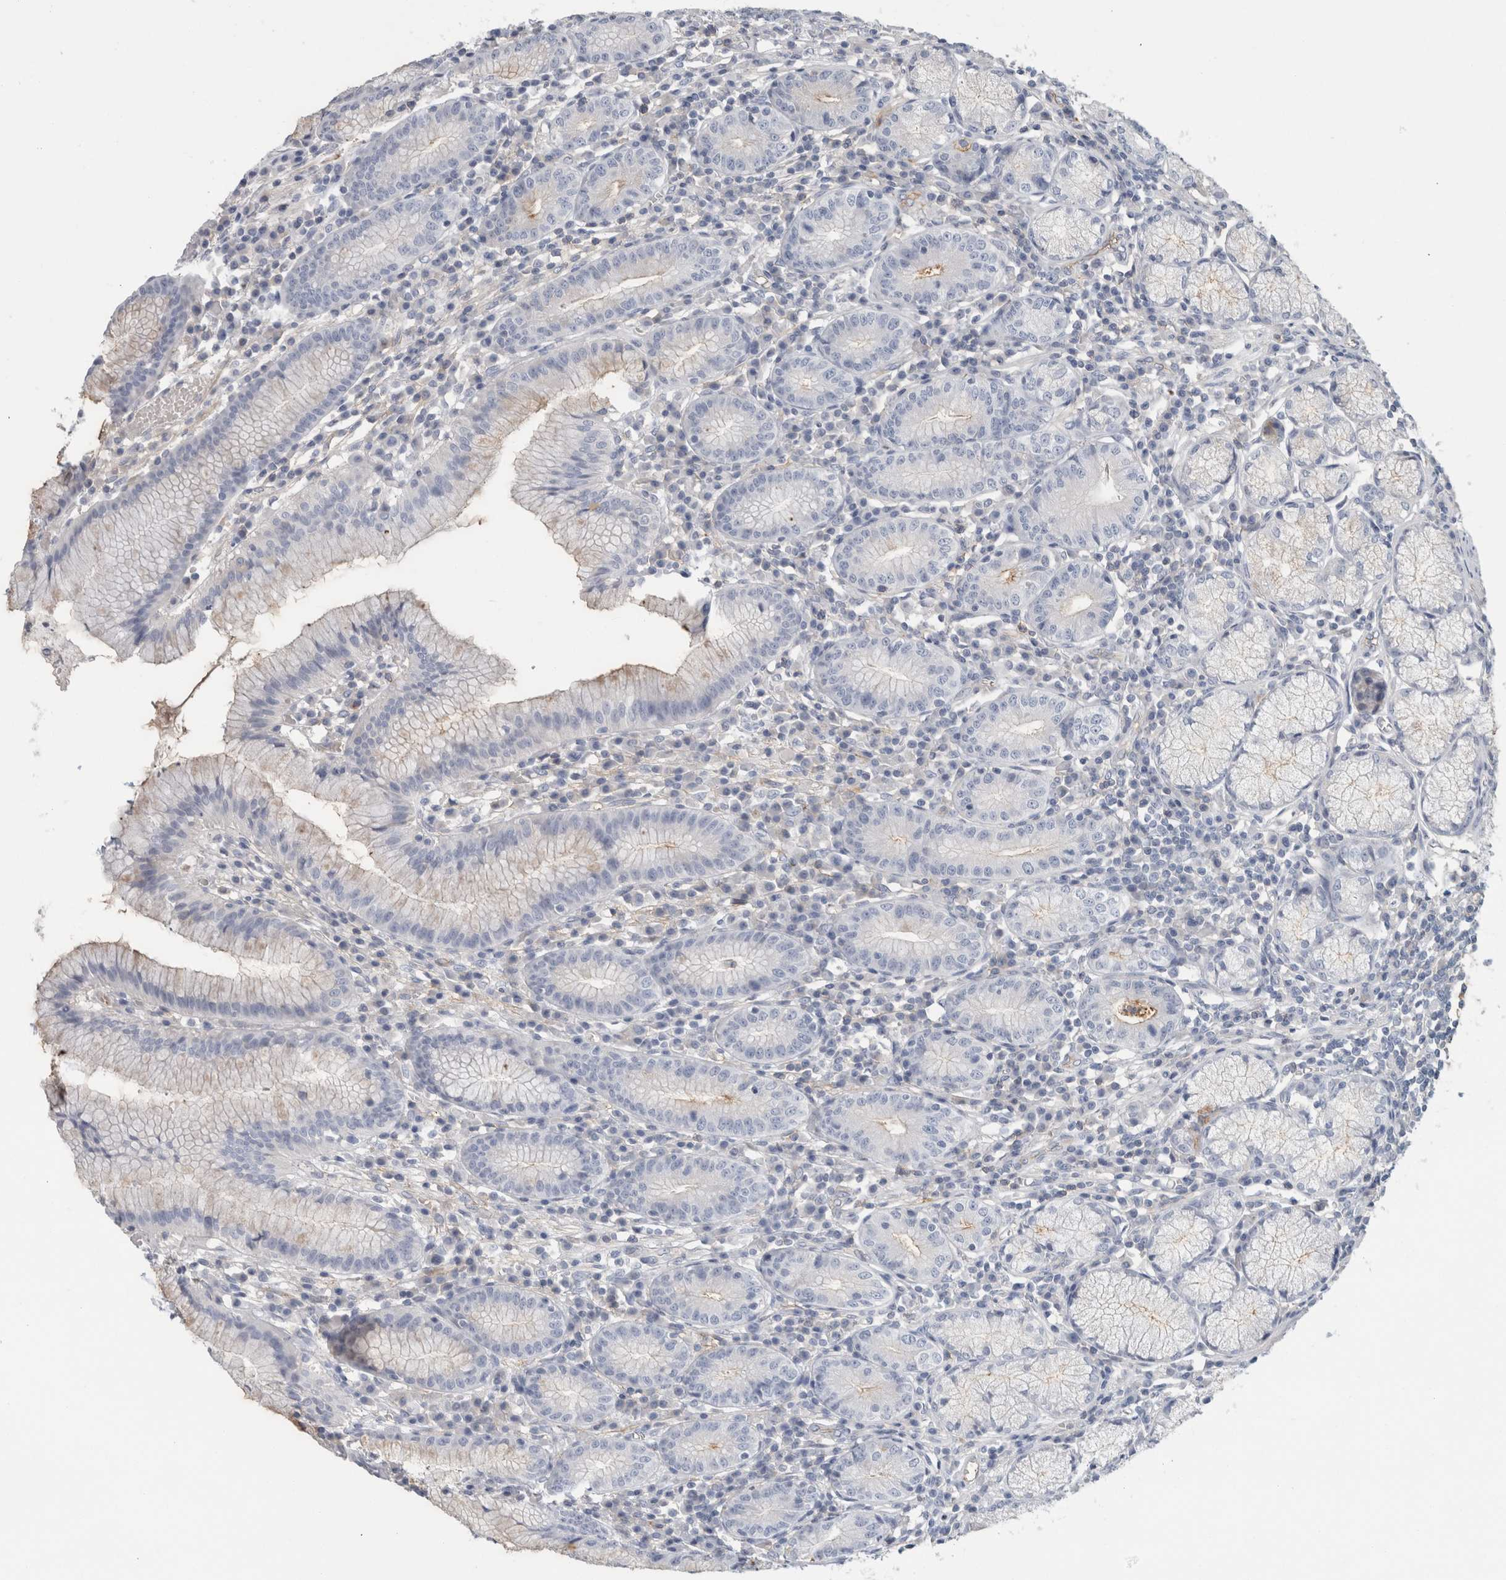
{"staining": {"intensity": "negative", "quantity": "none", "location": "none"}, "tissue": "stomach", "cell_type": "Glandular cells", "image_type": "normal", "snomed": [{"axis": "morphology", "description": "Normal tissue, NOS"}, {"axis": "topography", "description": "Stomach"}], "caption": "This is an immunohistochemistry histopathology image of benign human stomach. There is no positivity in glandular cells.", "gene": "CD55", "patient": {"sex": "male", "age": 55}}